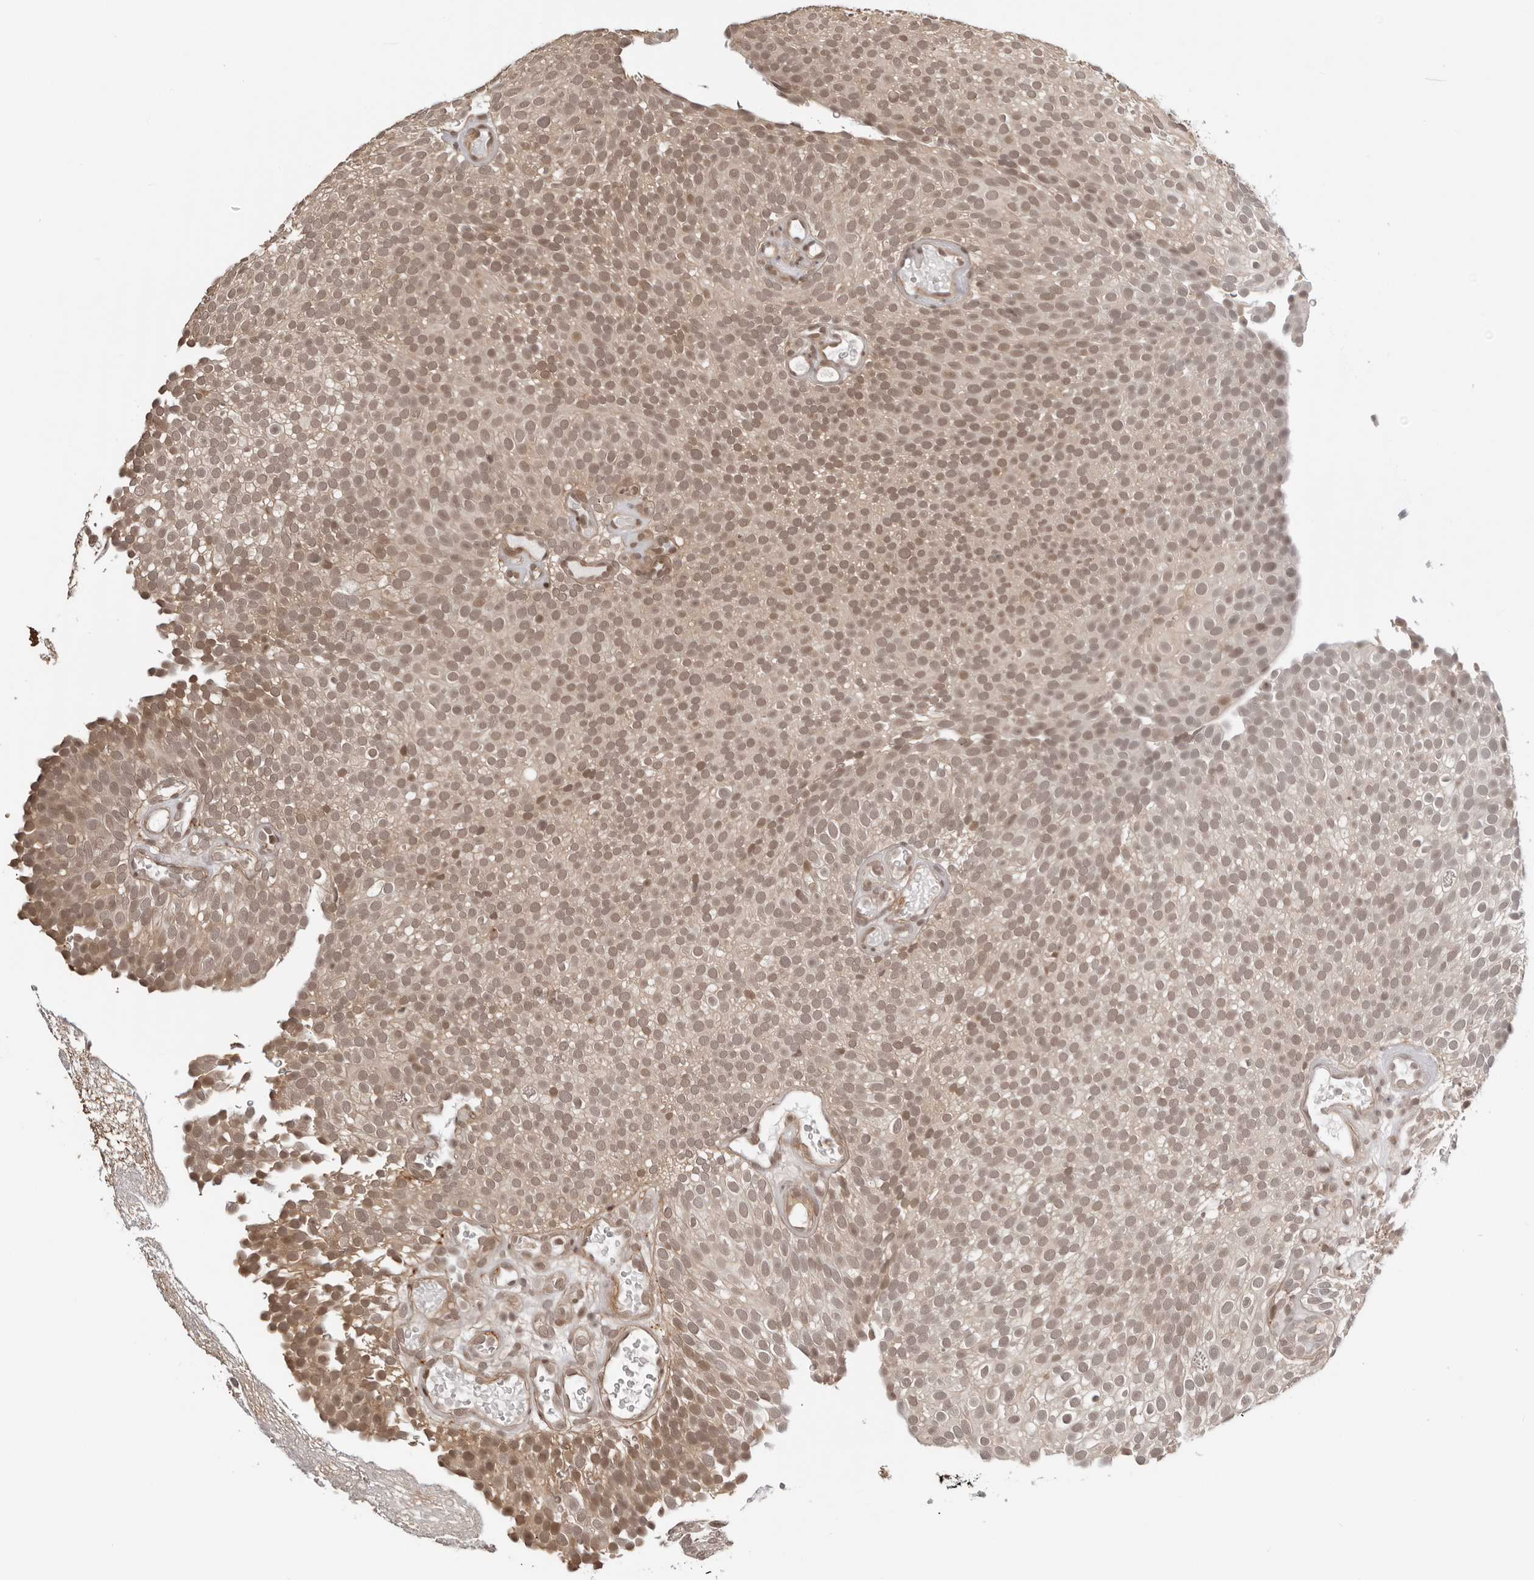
{"staining": {"intensity": "weak", "quantity": ">75%", "location": "nuclear"}, "tissue": "urothelial cancer", "cell_type": "Tumor cells", "image_type": "cancer", "snomed": [{"axis": "morphology", "description": "Urothelial carcinoma, Low grade"}, {"axis": "topography", "description": "Urinary bladder"}], "caption": "This is a micrograph of immunohistochemistry (IHC) staining of low-grade urothelial carcinoma, which shows weak expression in the nuclear of tumor cells.", "gene": "SDE2", "patient": {"sex": "male", "age": 78}}